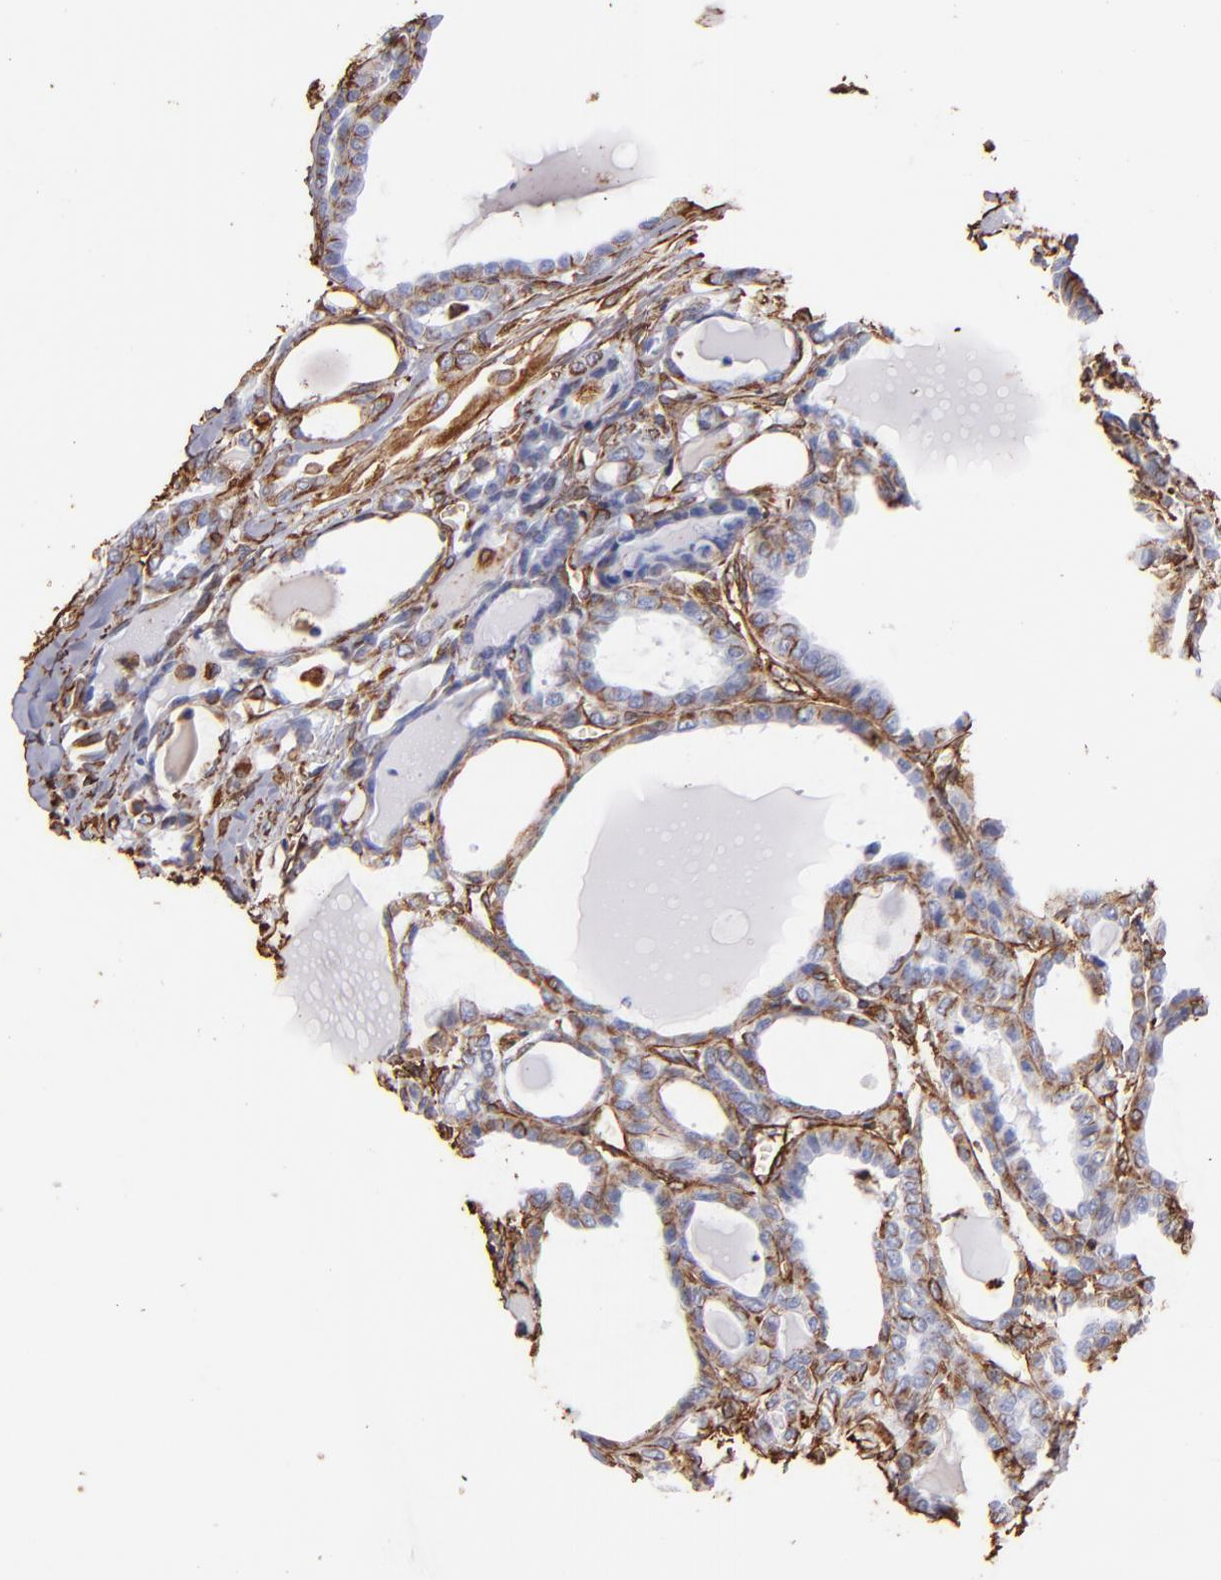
{"staining": {"intensity": "moderate", "quantity": "25%-75%", "location": "cytoplasmic/membranous"}, "tissue": "thyroid cancer", "cell_type": "Tumor cells", "image_type": "cancer", "snomed": [{"axis": "morphology", "description": "Carcinoma, NOS"}, {"axis": "topography", "description": "Thyroid gland"}], "caption": "Immunohistochemical staining of thyroid cancer demonstrates medium levels of moderate cytoplasmic/membranous staining in about 25%-75% of tumor cells.", "gene": "VIM", "patient": {"sex": "female", "age": 91}}